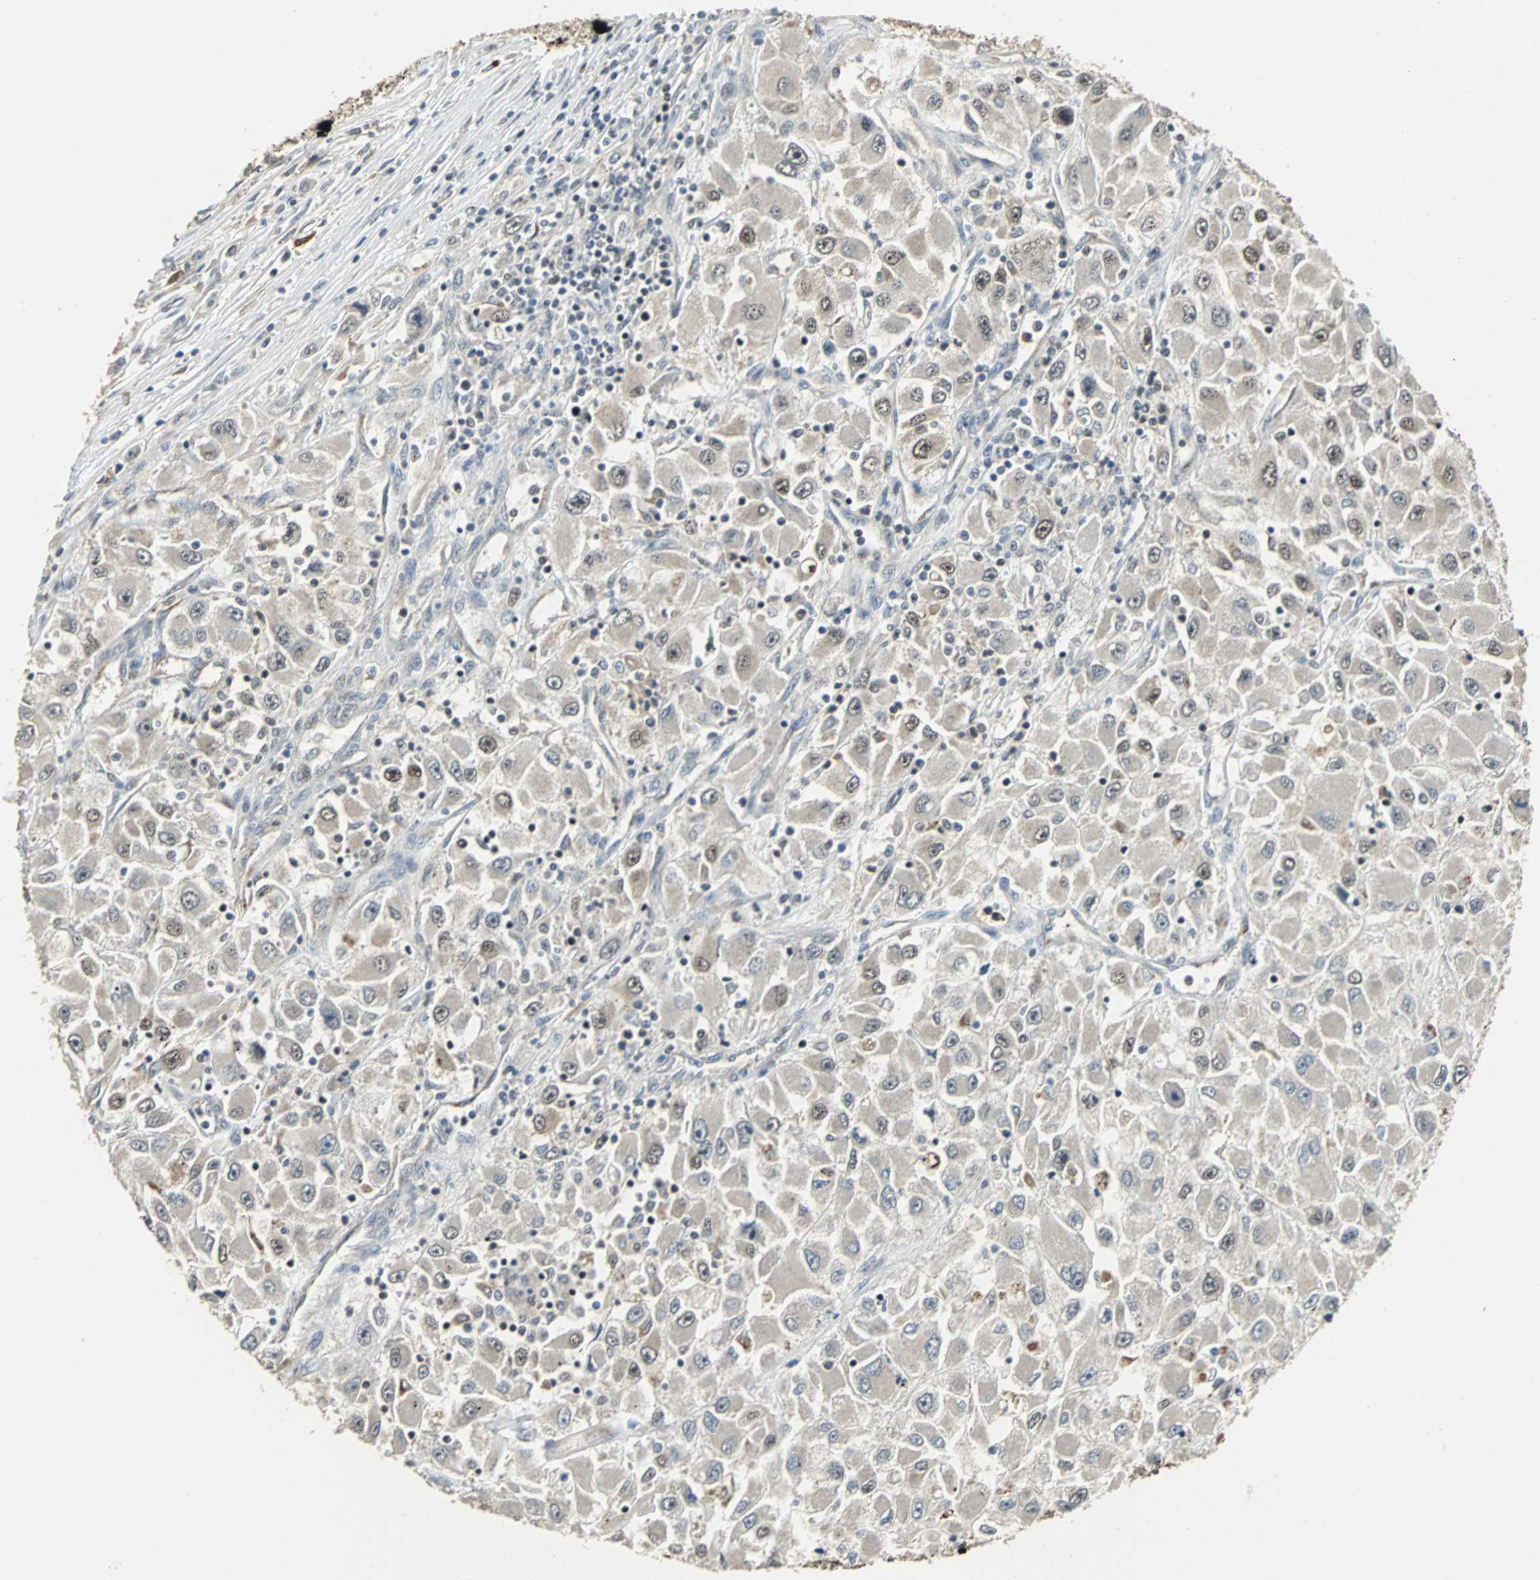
{"staining": {"intensity": "negative", "quantity": "none", "location": "none"}, "tissue": "renal cancer", "cell_type": "Tumor cells", "image_type": "cancer", "snomed": [{"axis": "morphology", "description": "Adenocarcinoma, NOS"}, {"axis": "topography", "description": "Kidney"}], "caption": "This is an immunohistochemistry (IHC) photomicrograph of human renal adenocarcinoma. There is no positivity in tumor cells.", "gene": "MED4", "patient": {"sex": "female", "age": 52}}